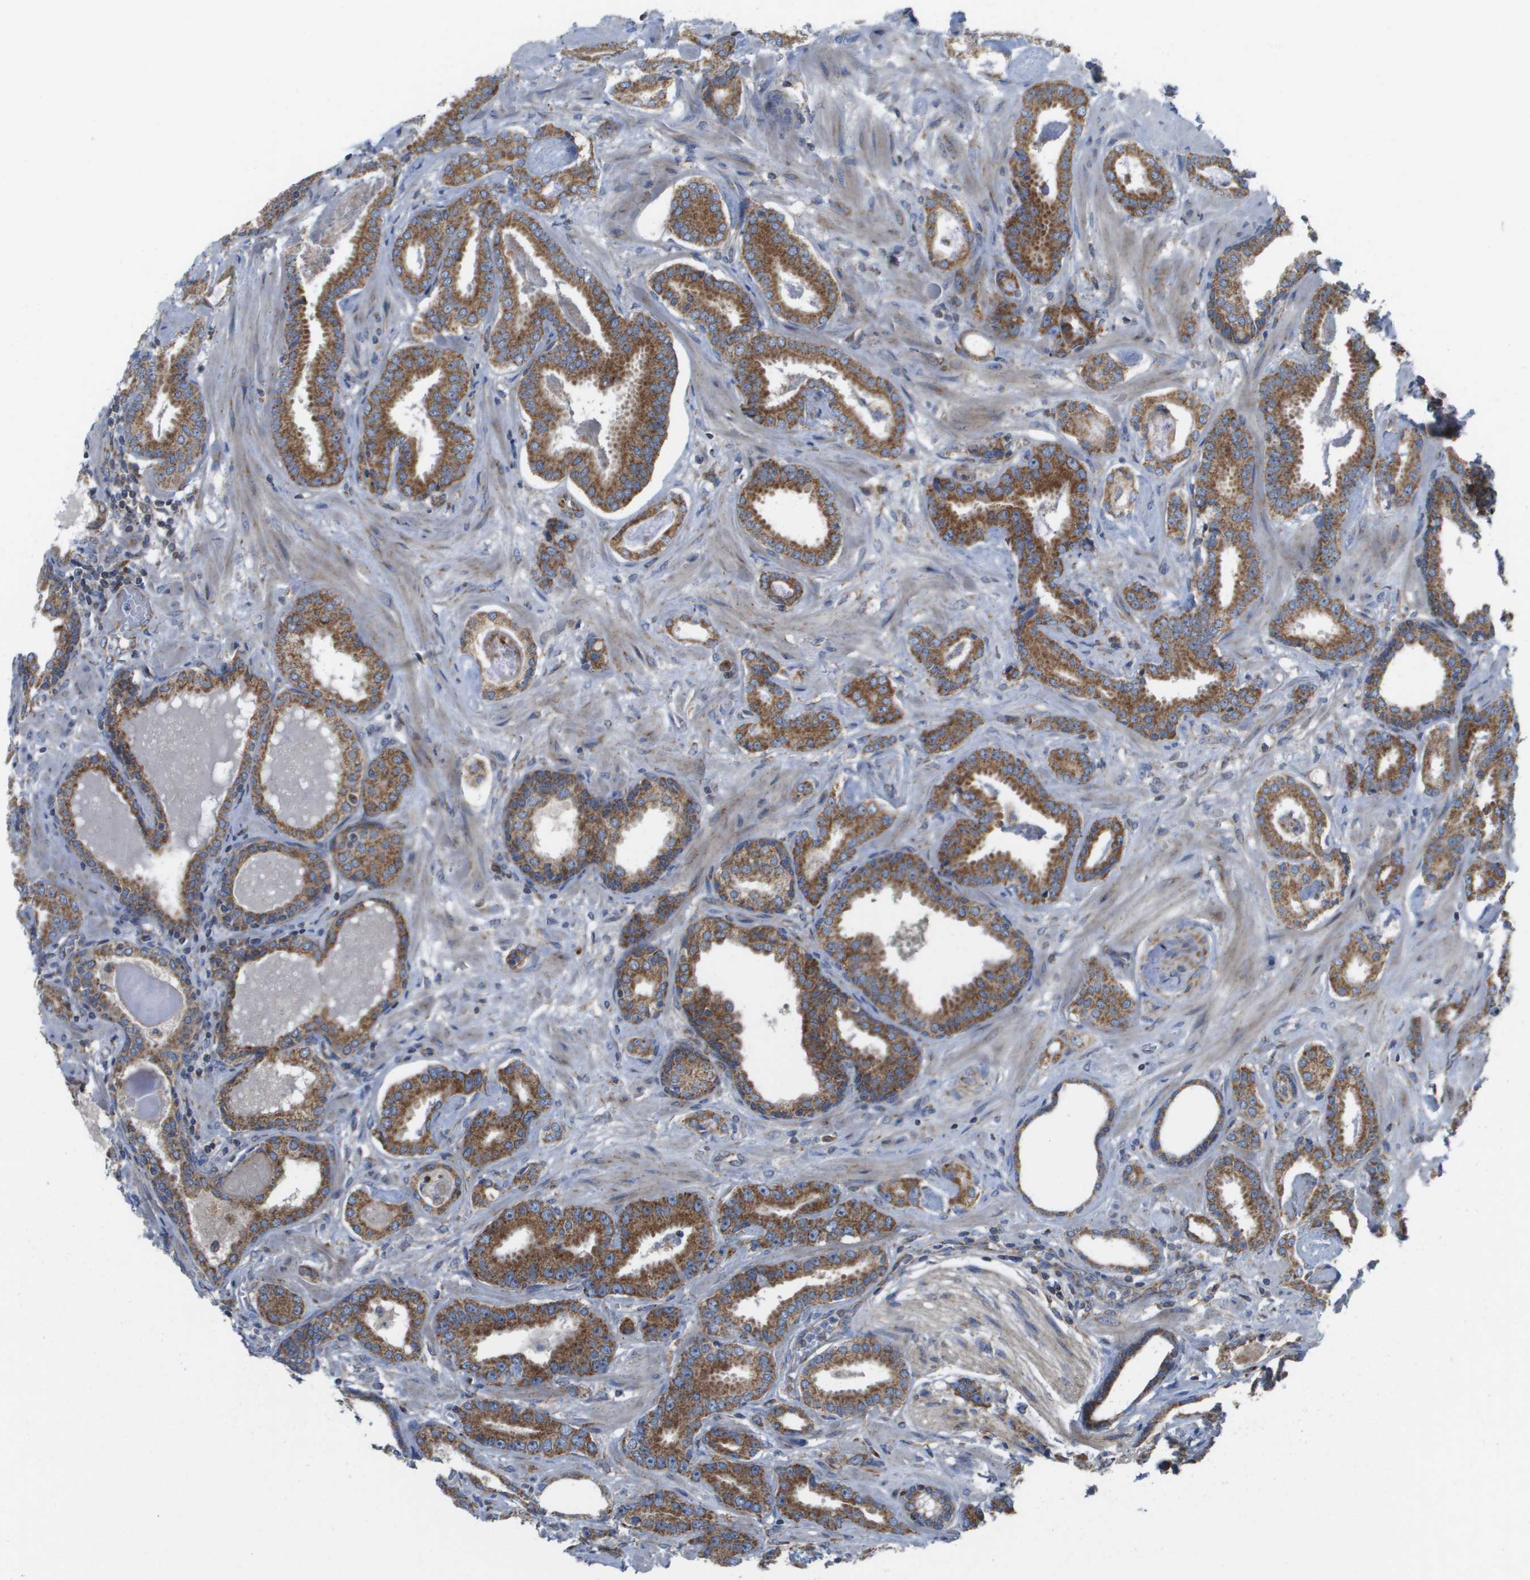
{"staining": {"intensity": "strong", "quantity": ">75%", "location": "cytoplasmic/membranous"}, "tissue": "prostate cancer", "cell_type": "Tumor cells", "image_type": "cancer", "snomed": [{"axis": "morphology", "description": "Adenocarcinoma, Low grade"}, {"axis": "topography", "description": "Prostate"}], "caption": "Immunohistochemistry (IHC) micrograph of human adenocarcinoma (low-grade) (prostate) stained for a protein (brown), which shows high levels of strong cytoplasmic/membranous positivity in approximately >75% of tumor cells.", "gene": "FIS1", "patient": {"sex": "male", "age": 53}}